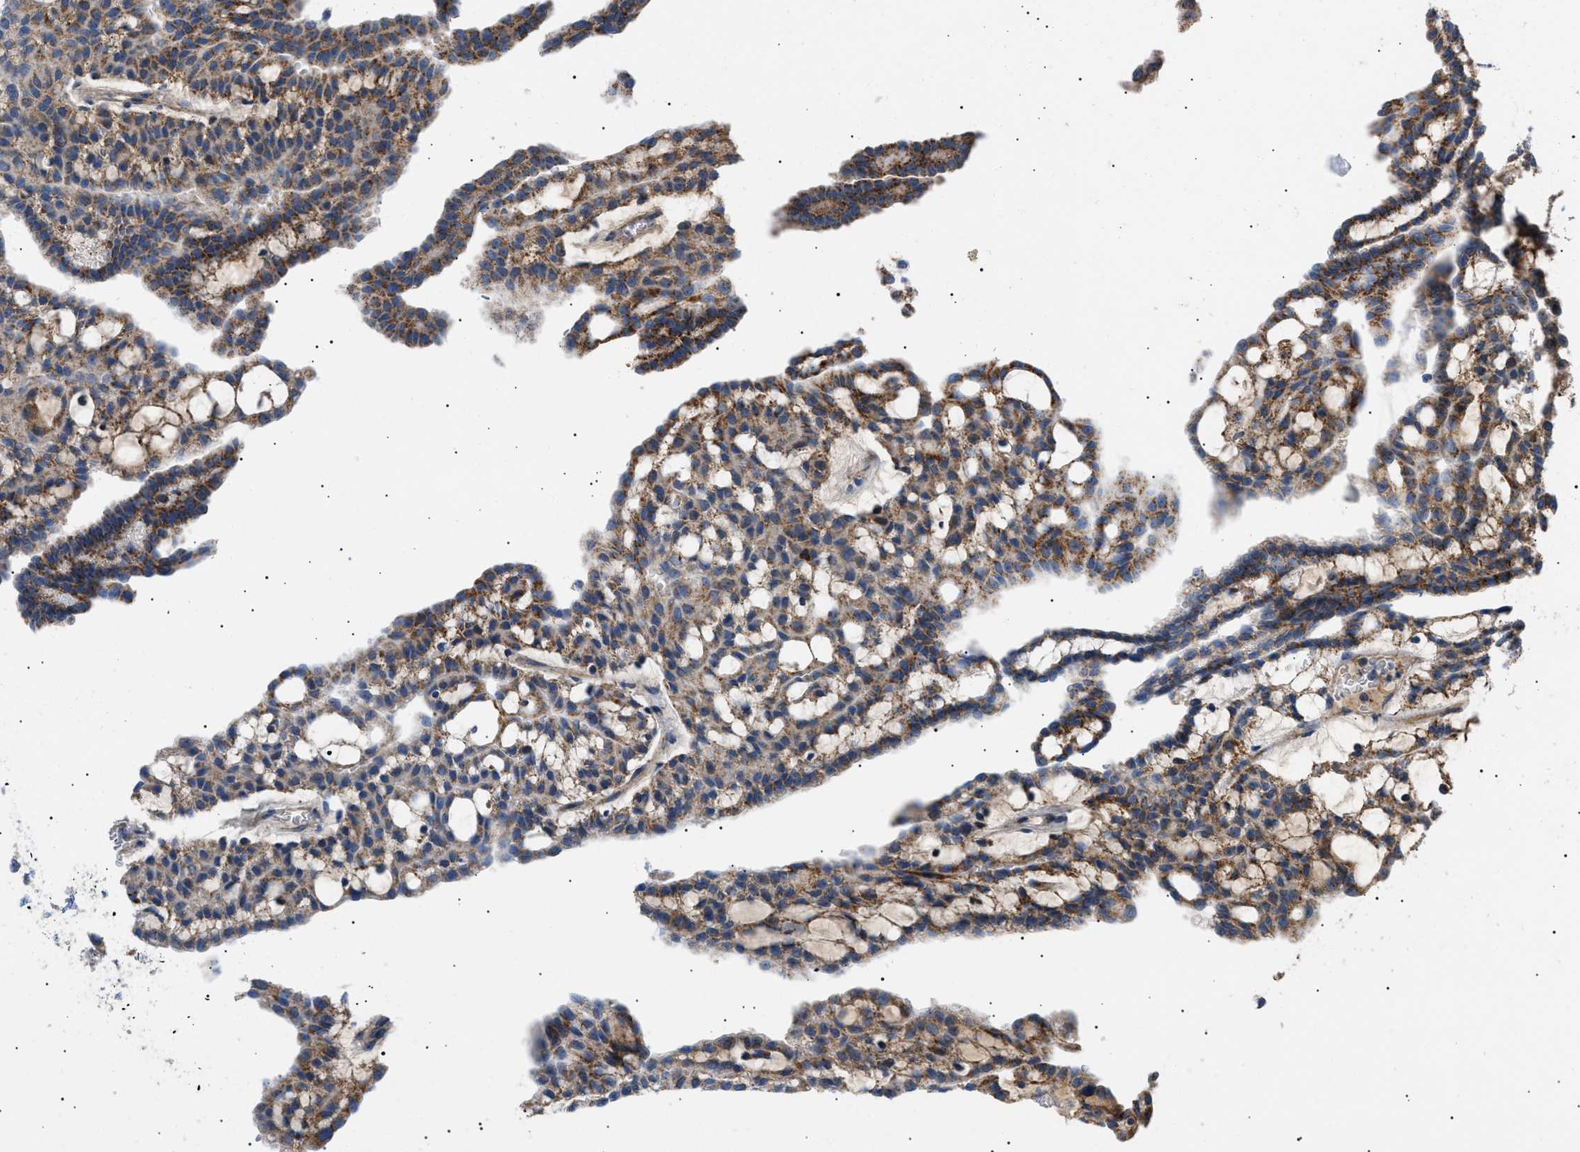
{"staining": {"intensity": "moderate", "quantity": "25%-75%", "location": "cytoplasmic/membranous"}, "tissue": "renal cancer", "cell_type": "Tumor cells", "image_type": "cancer", "snomed": [{"axis": "morphology", "description": "Adenocarcinoma, NOS"}, {"axis": "topography", "description": "Kidney"}], "caption": "This is a micrograph of immunohistochemistry (IHC) staining of renal cancer (adenocarcinoma), which shows moderate staining in the cytoplasmic/membranous of tumor cells.", "gene": "UBXN8", "patient": {"sex": "male", "age": 63}}